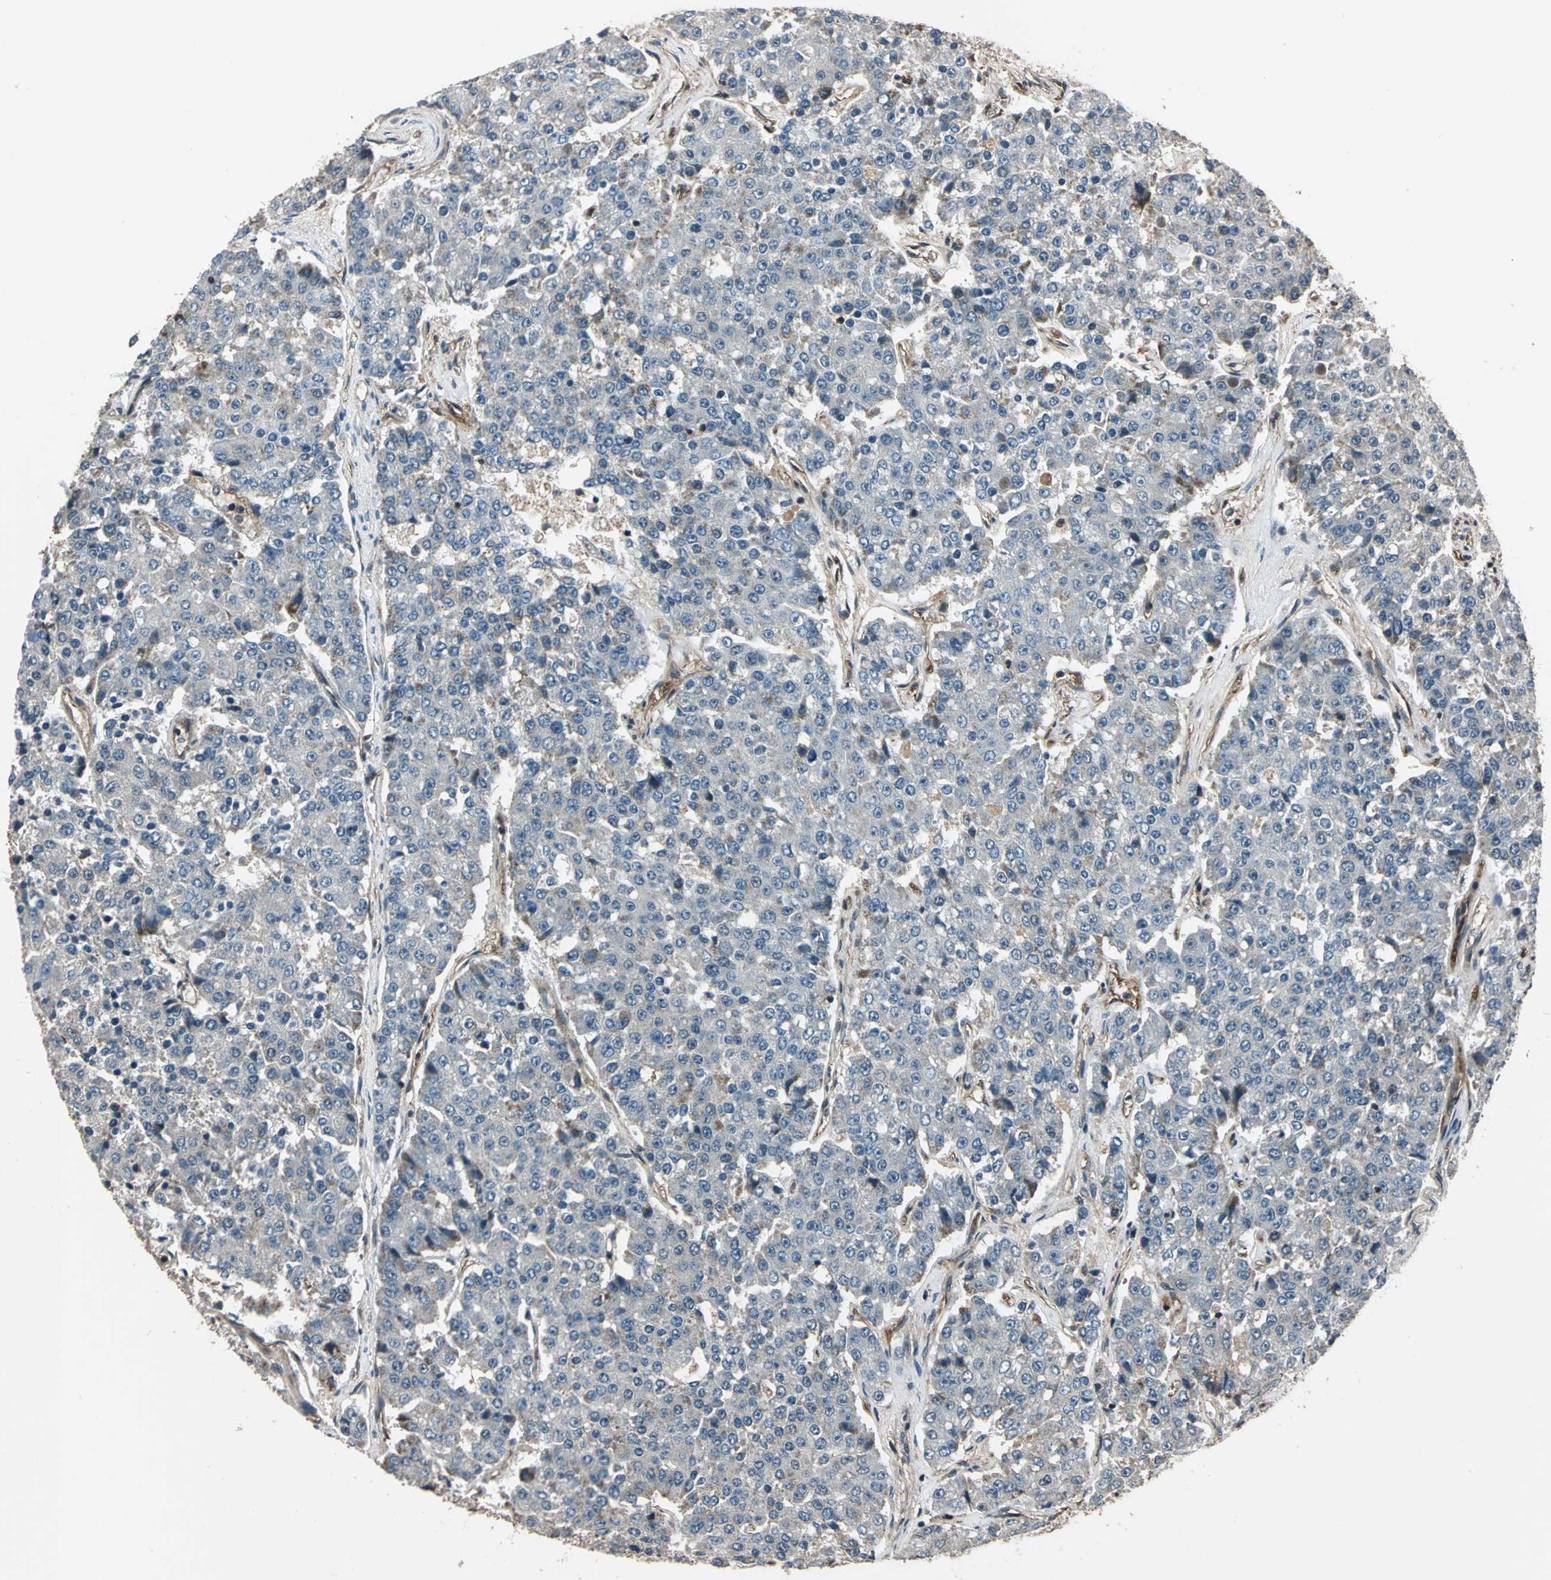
{"staining": {"intensity": "weak", "quantity": "<25%", "location": "cytoplasmic/membranous"}, "tissue": "pancreatic cancer", "cell_type": "Tumor cells", "image_type": "cancer", "snomed": [{"axis": "morphology", "description": "Adenocarcinoma, NOS"}, {"axis": "topography", "description": "Pancreas"}], "caption": "Immunohistochemistry (IHC) histopathology image of neoplastic tissue: human pancreatic cancer (adenocarcinoma) stained with DAB (3,3'-diaminobenzidine) reveals no significant protein staining in tumor cells. (Brightfield microscopy of DAB IHC at high magnification).", "gene": "NR2C2", "patient": {"sex": "male", "age": 50}}